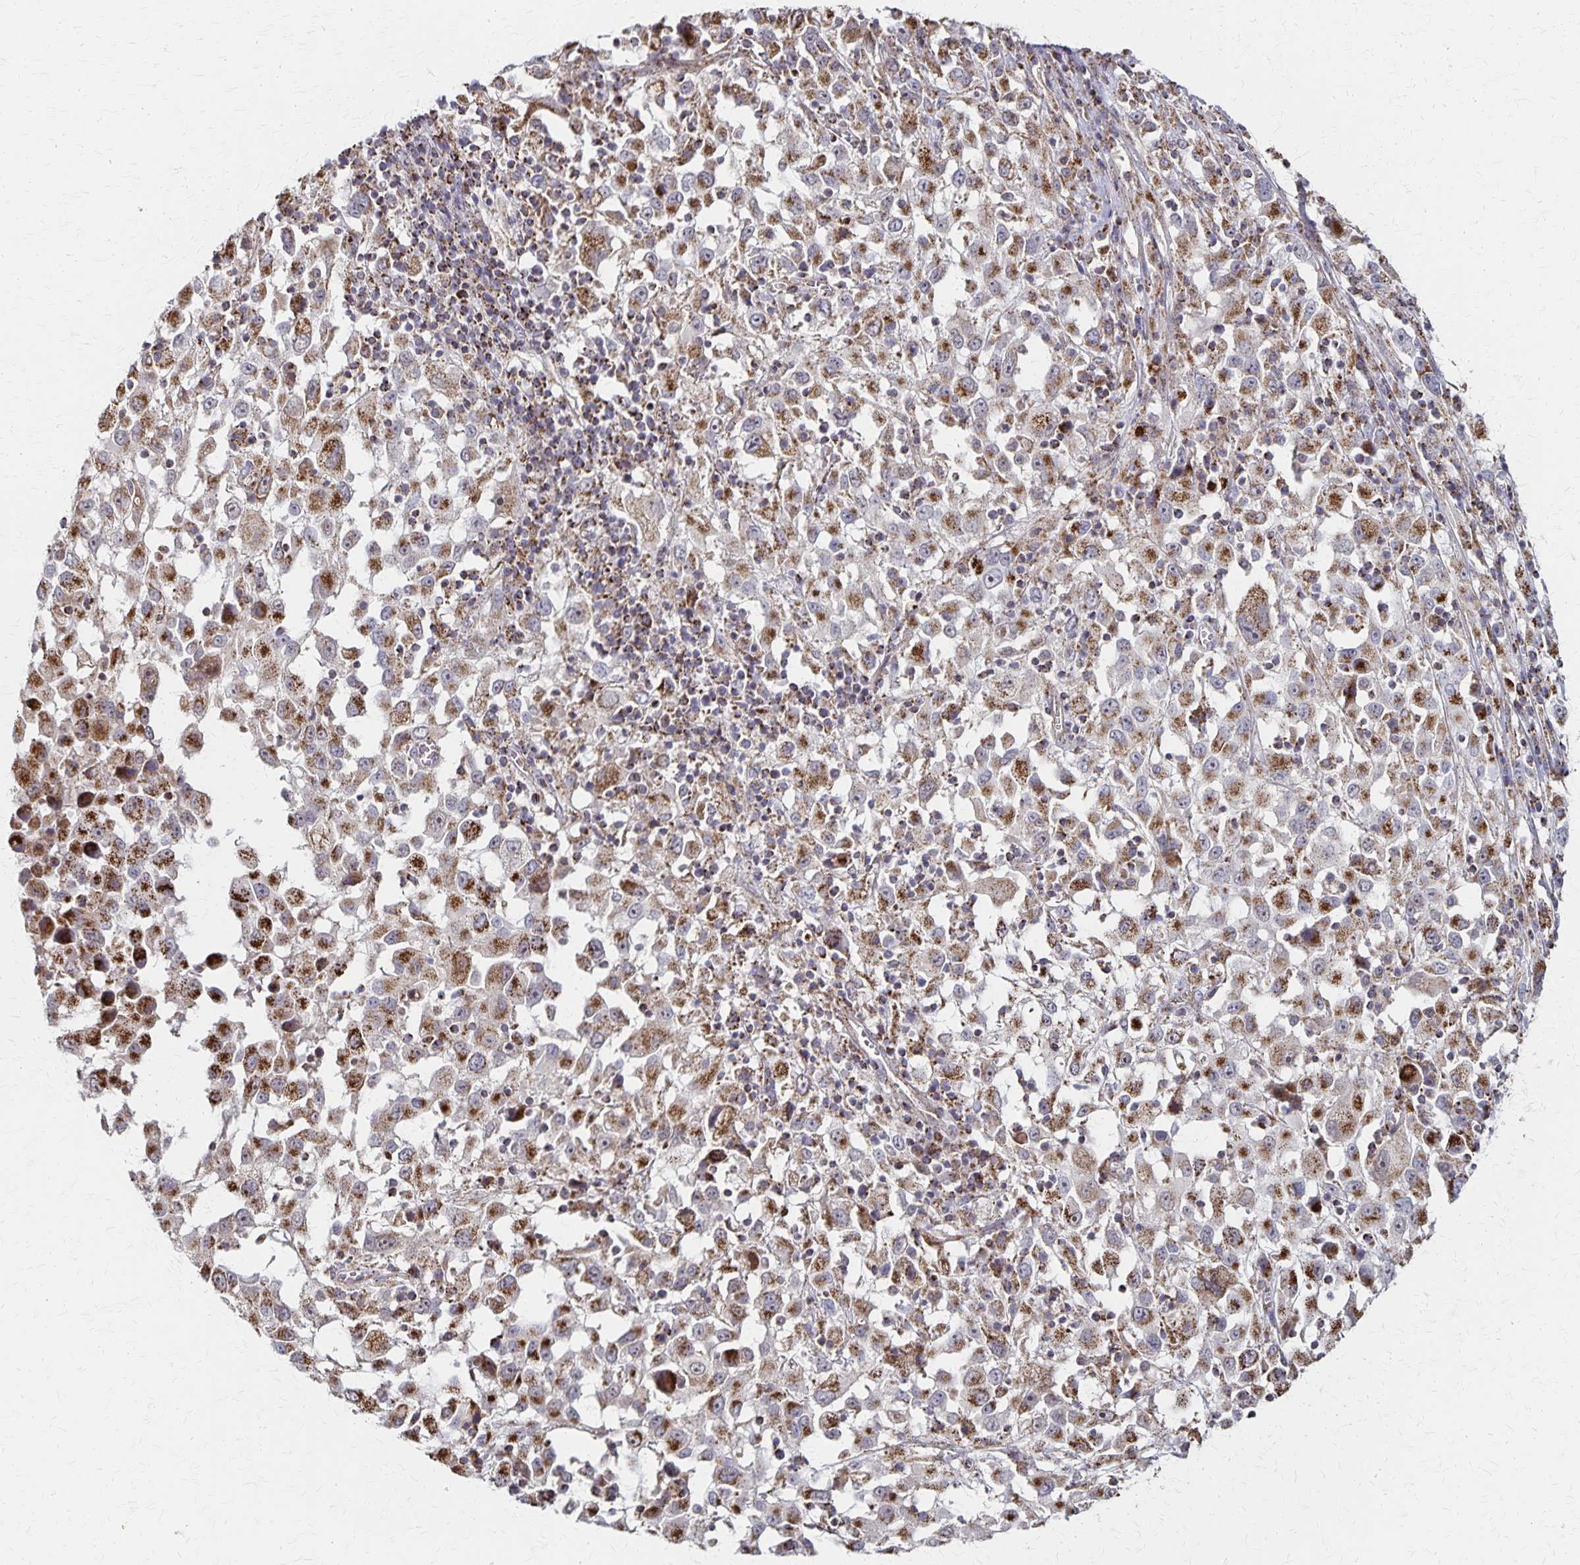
{"staining": {"intensity": "strong", "quantity": ">75%", "location": "cytoplasmic/membranous"}, "tissue": "melanoma", "cell_type": "Tumor cells", "image_type": "cancer", "snomed": [{"axis": "morphology", "description": "Malignant melanoma, Metastatic site"}, {"axis": "topography", "description": "Soft tissue"}], "caption": "Strong cytoplasmic/membranous staining is seen in about >75% of tumor cells in malignant melanoma (metastatic site).", "gene": "DYRK4", "patient": {"sex": "male", "age": 50}}